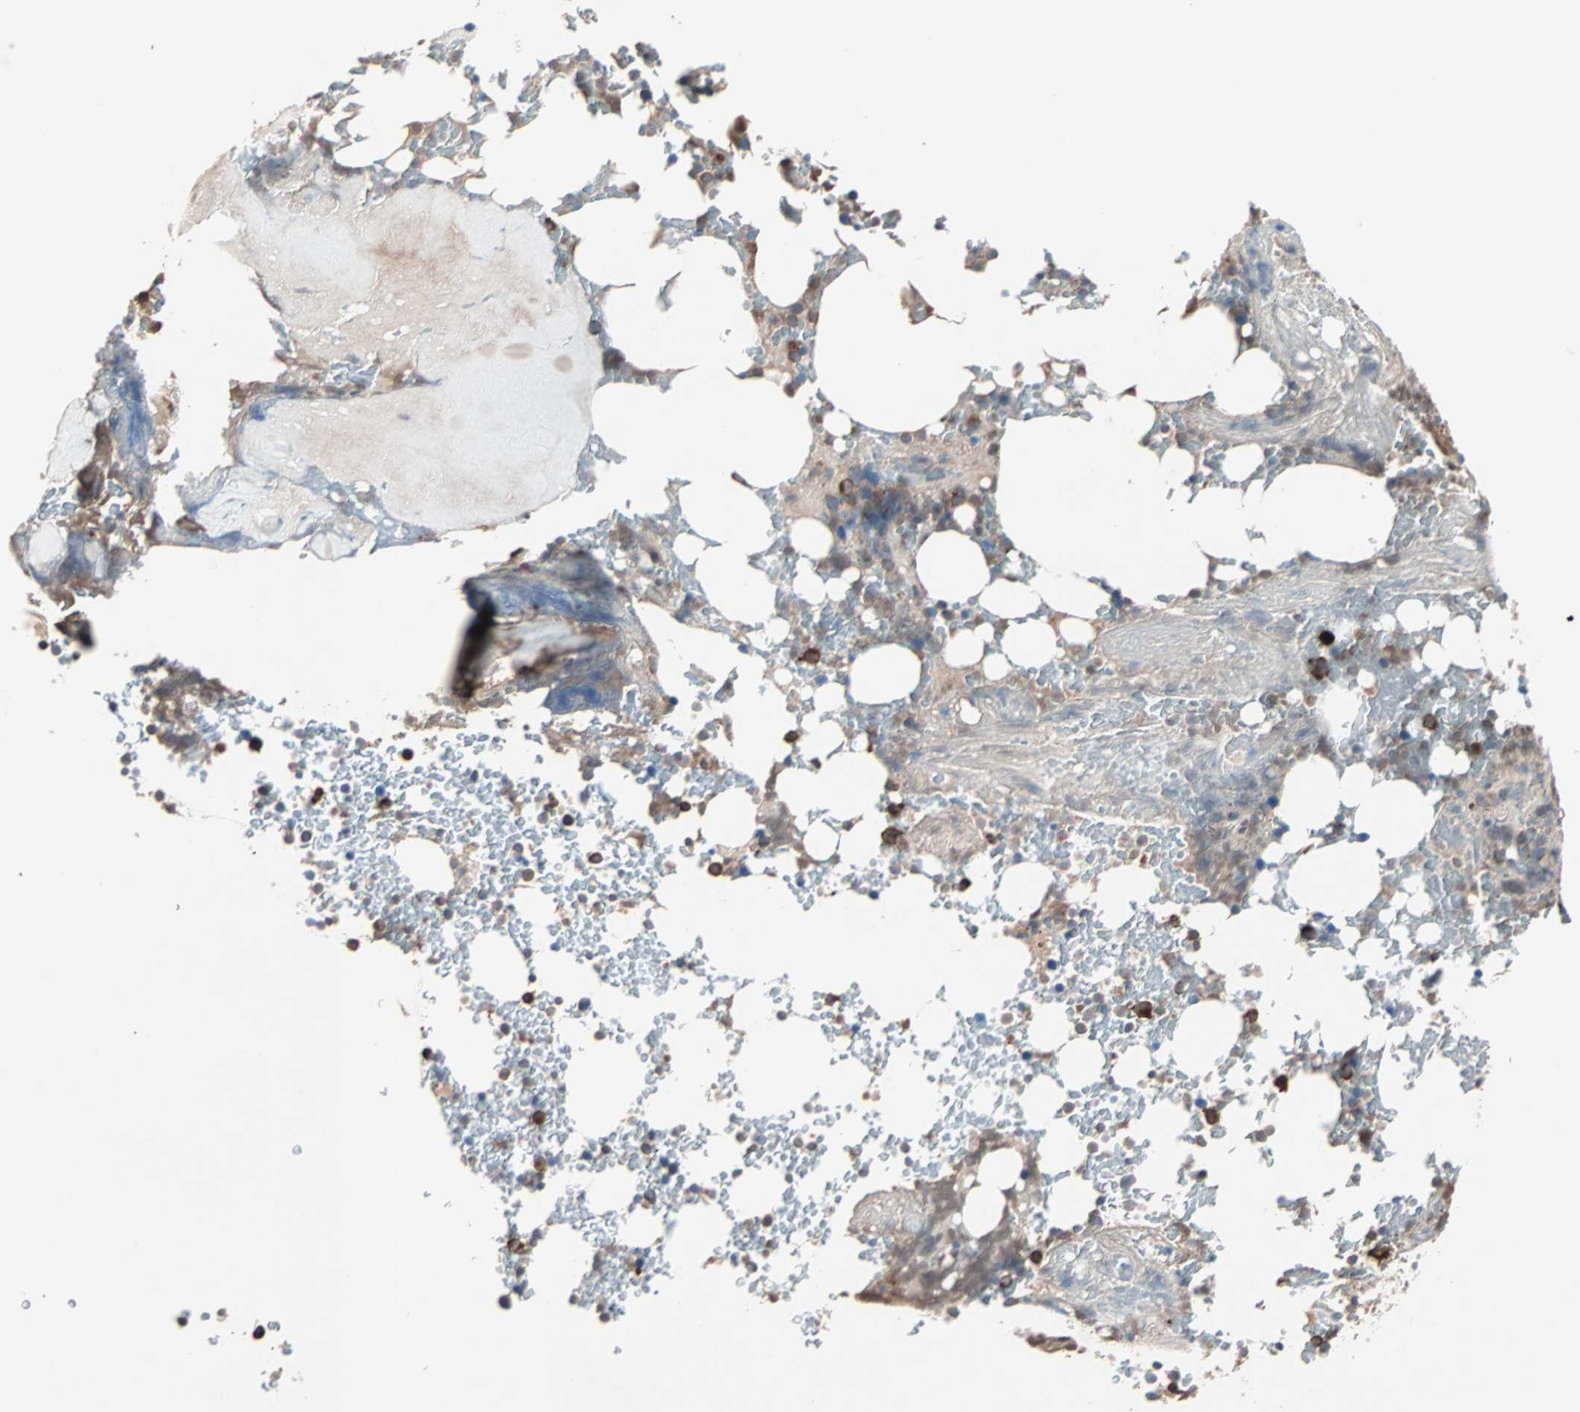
{"staining": {"intensity": "moderate", "quantity": "25%-75%", "location": "cytoplasmic/membranous"}, "tissue": "bone marrow", "cell_type": "Hematopoietic cells", "image_type": "normal", "snomed": [{"axis": "morphology", "description": "Normal tissue, NOS"}, {"axis": "topography", "description": "Bone marrow"}], "caption": "Bone marrow stained for a protein shows moderate cytoplasmic/membranous positivity in hematopoietic cells. (Brightfield microscopy of DAB IHC at high magnification).", "gene": "CAD", "patient": {"sex": "female", "age": 66}}